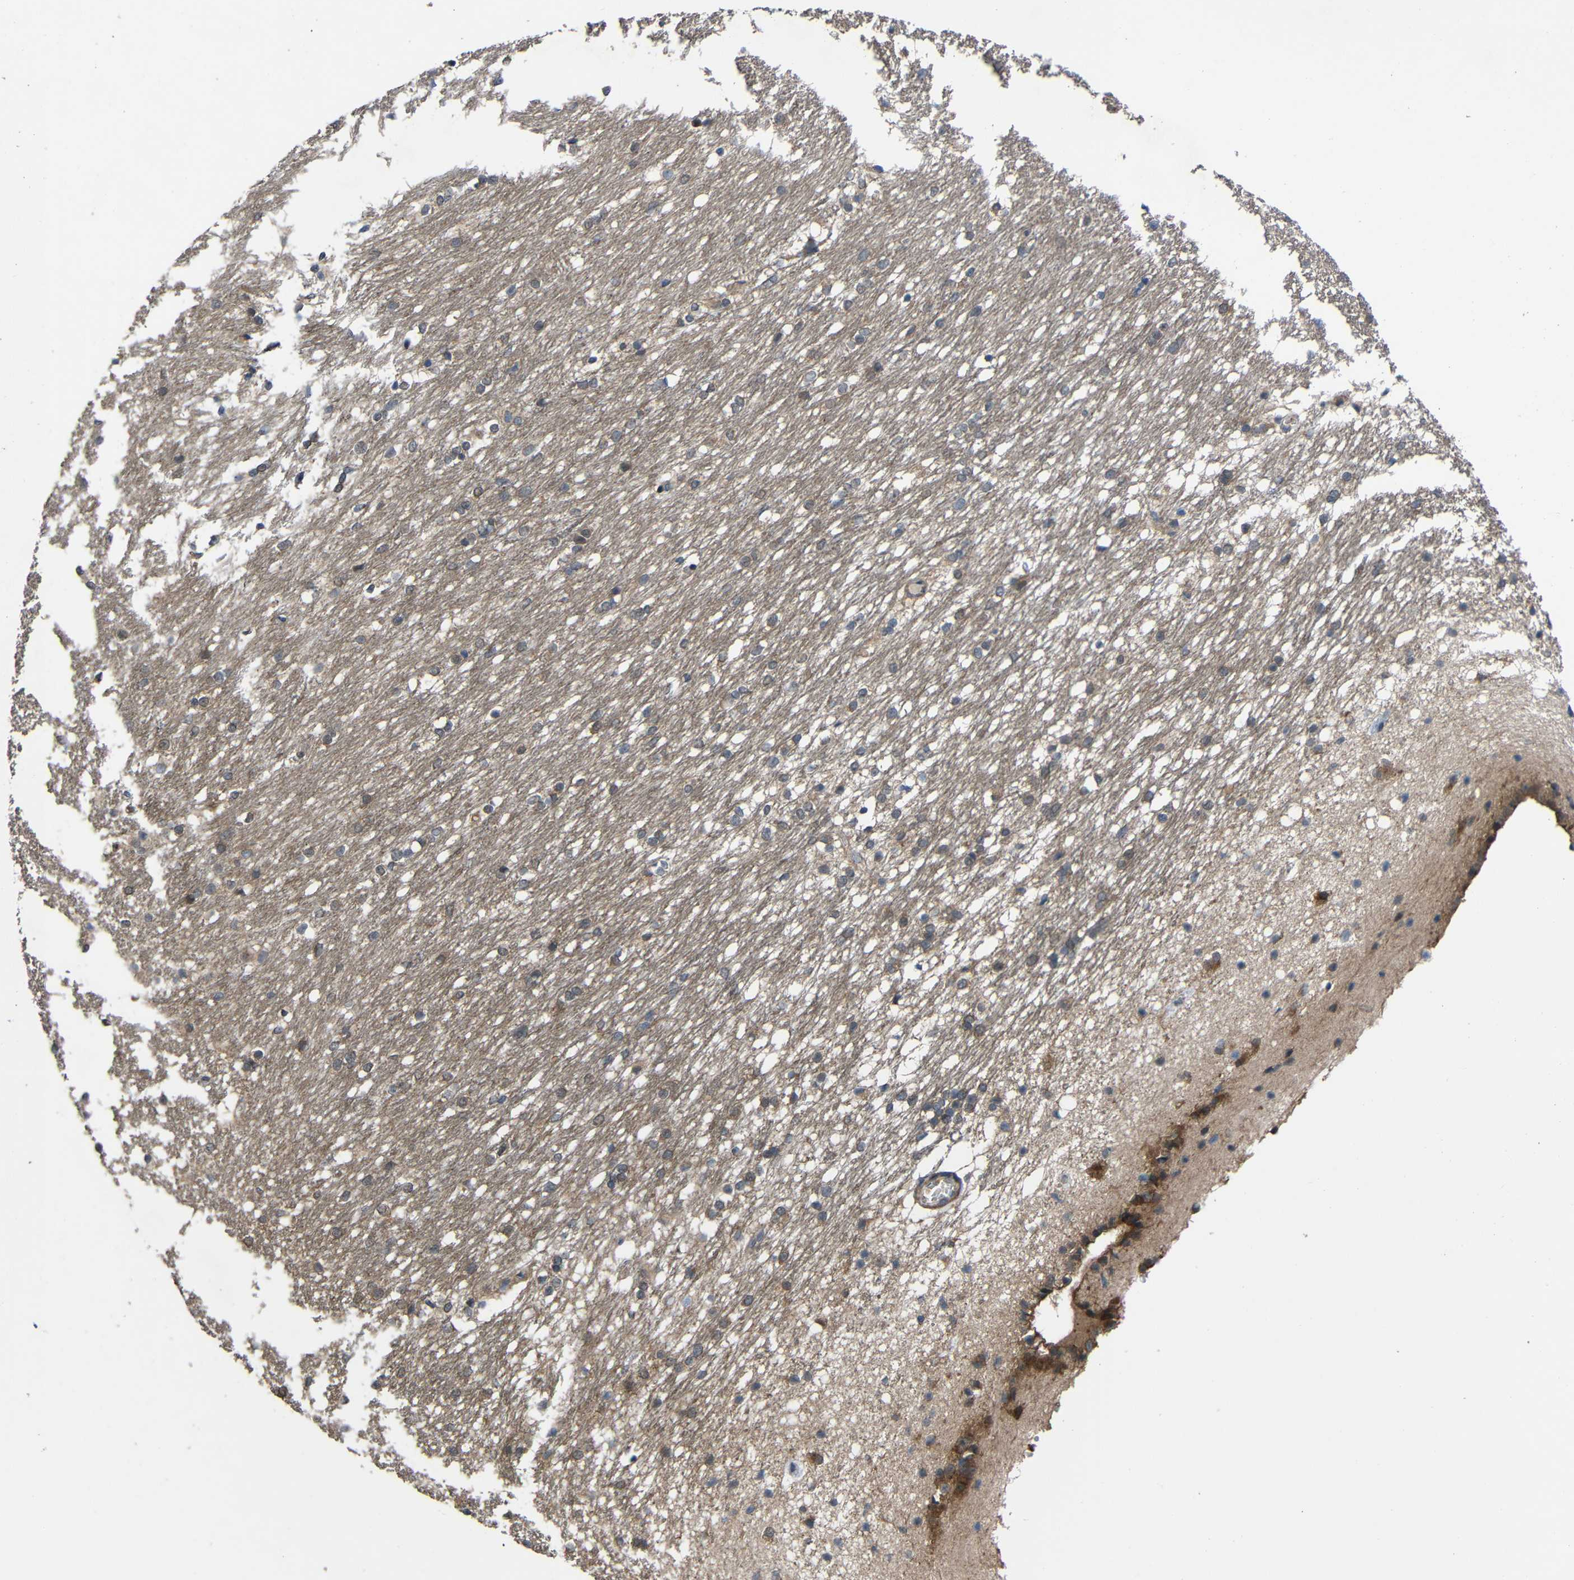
{"staining": {"intensity": "negative", "quantity": "none", "location": "none"}, "tissue": "caudate", "cell_type": "Glial cells", "image_type": "normal", "snomed": [{"axis": "morphology", "description": "Normal tissue, NOS"}, {"axis": "topography", "description": "Lateral ventricle wall"}], "caption": "IHC of normal caudate displays no expression in glial cells.", "gene": "CHST9", "patient": {"sex": "female", "age": 19}}